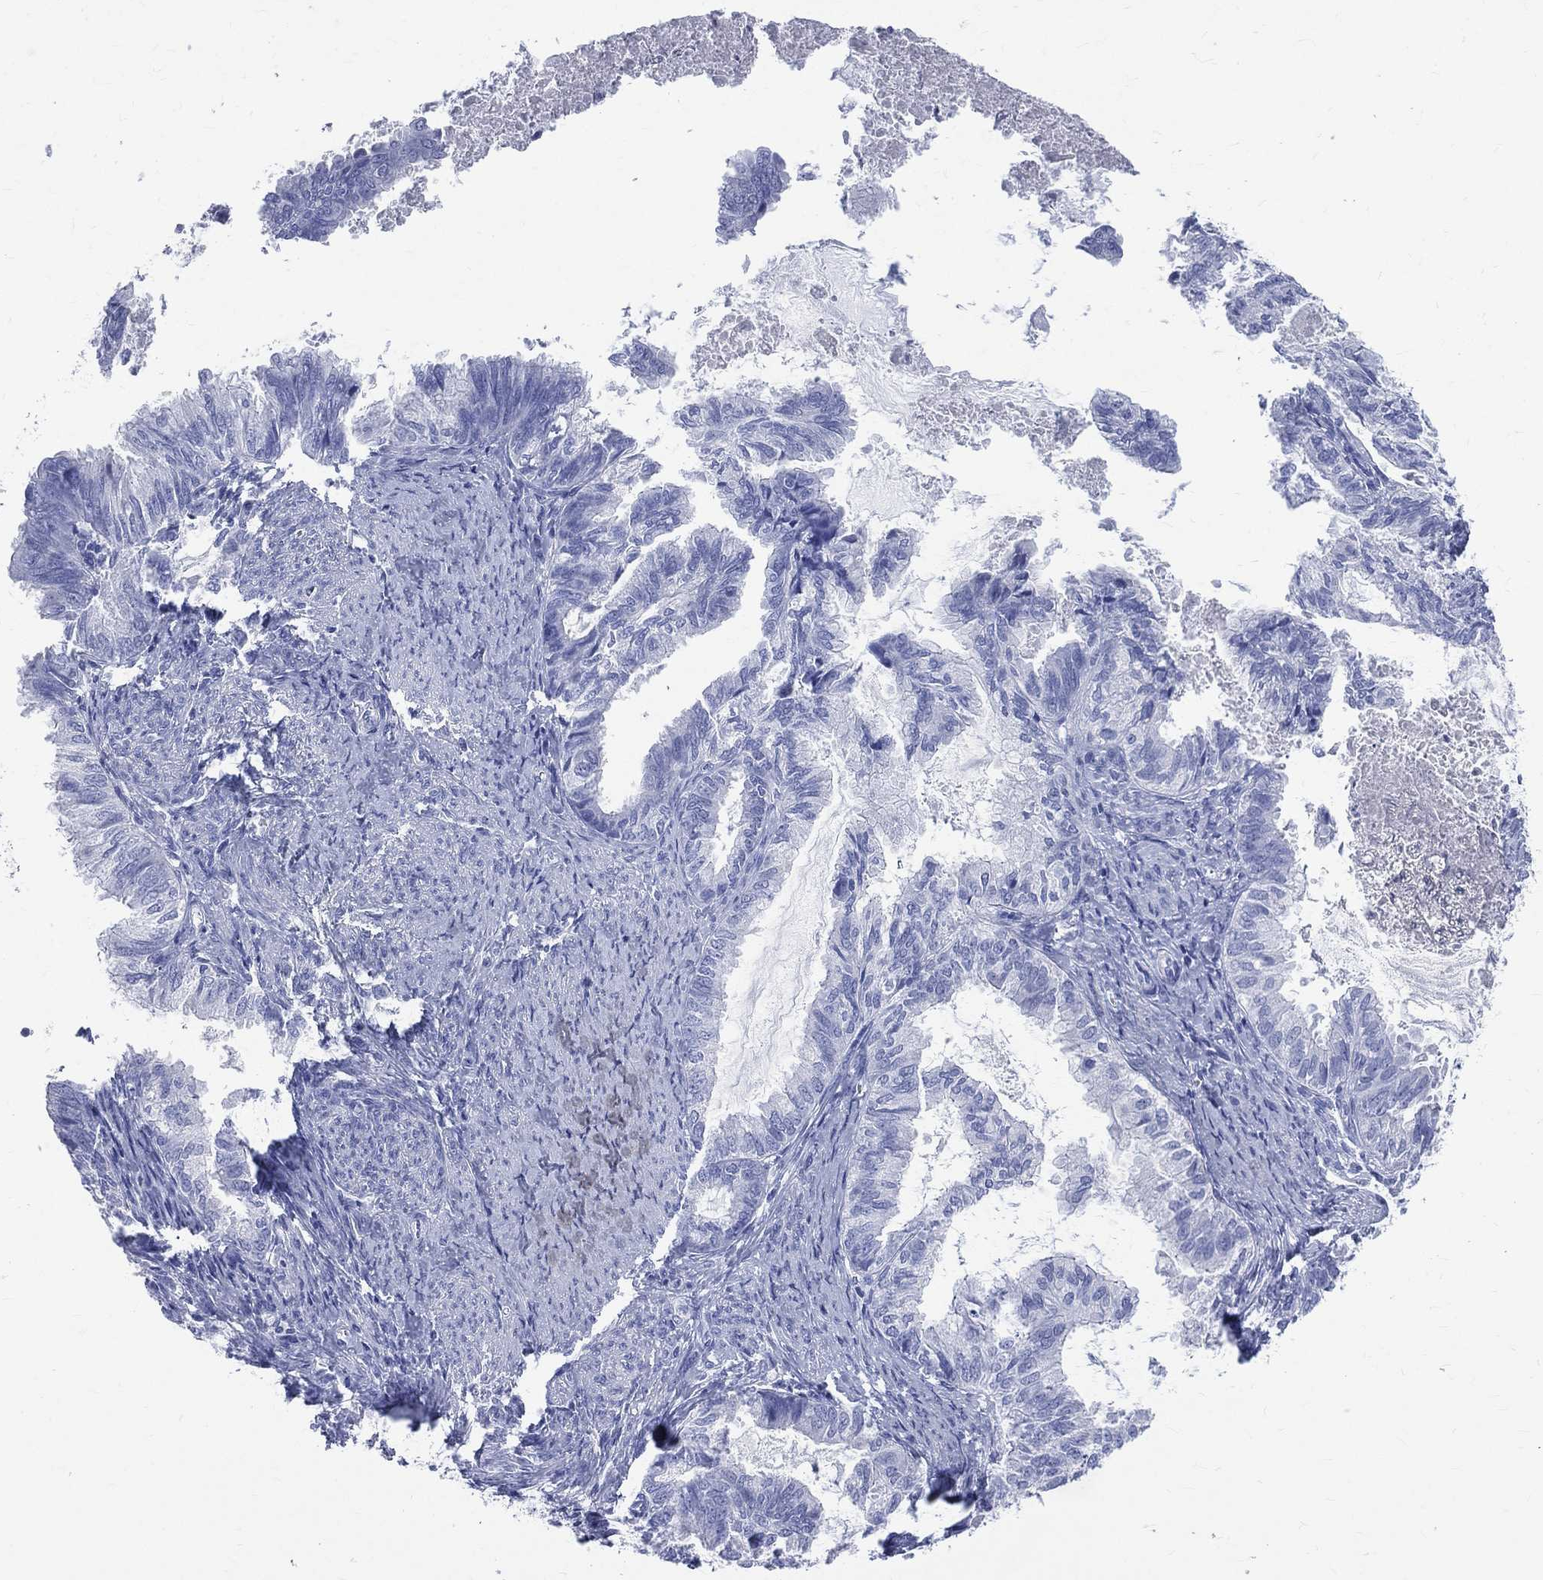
{"staining": {"intensity": "negative", "quantity": "none", "location": "none"}, "tissue": "endometrial cancer", "cell_type": "Tumor cells", "image_type": "cancer", "snomed": [{"axis": "morphology", "description": "Adenocarcinoma, NOS"}, {"axis": "topography", "description": "Endometrium"}], "caption": "DAB (3,3'-diaminobenzidine) immunohistochemical staining of human adenocarcinoma (endometrial) shows no significant positivity in tumor cells.", "gene": "SYP", "patient": {"sex": "female", "age": 86}}